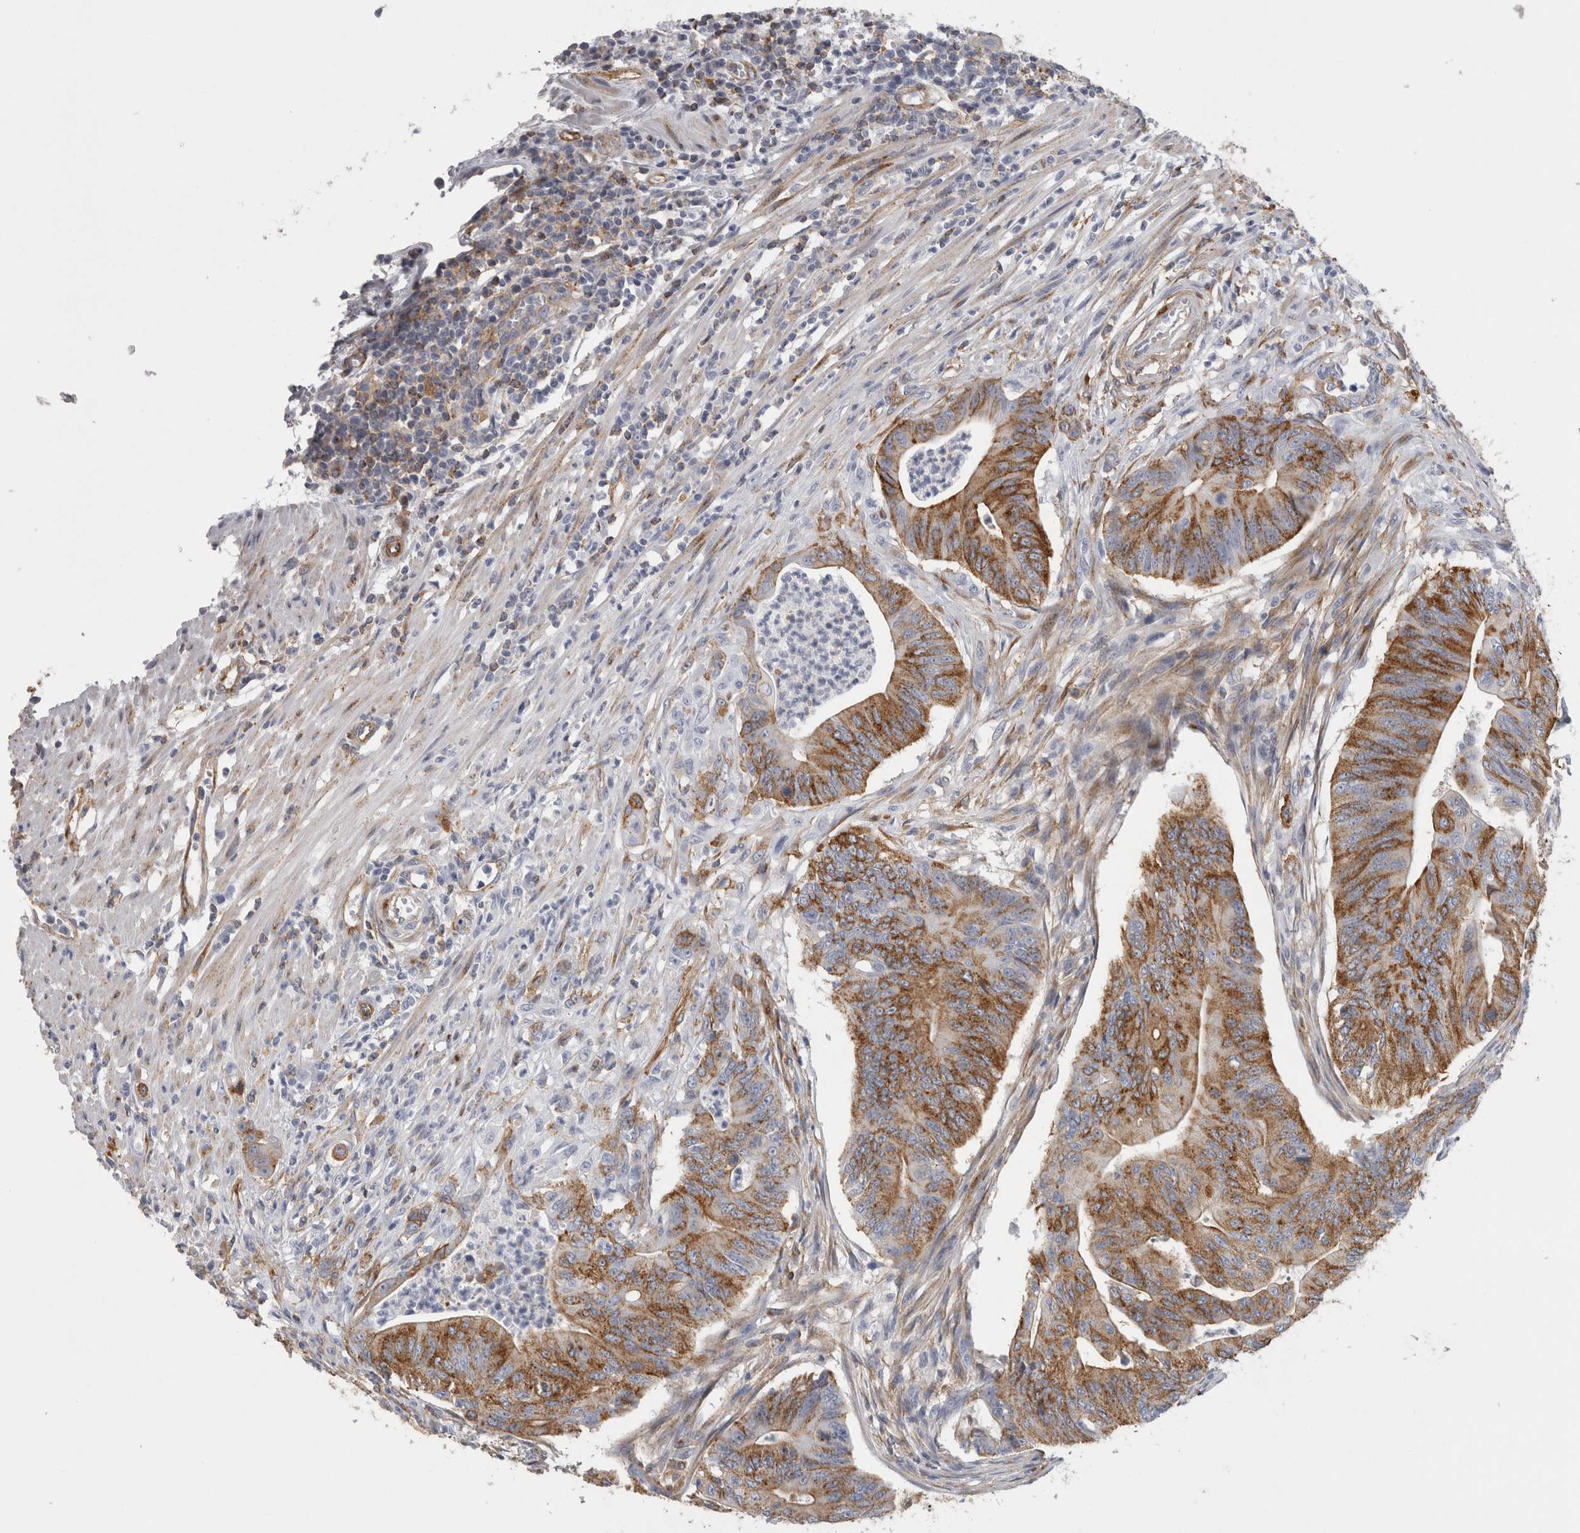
{"staining": {"intensity": "strong", "quantity": "25%-75%", "location": "cytoplasmic/membranous"}, "tissue": "colorectal cancer", "cell_type": "Tumor cells", "image_type": "cancer", "snomed": [{"axis": "morphology", "description": "Adenoma, NOS"}, {"axis": "morphology", "description": "Adenocarcinoma, NOS"}, {"axis": "topography", "description": "Colon"}], "caption": "High-power microscopy captured an immunohistochemistry (IHC) histopathology image of colorectal cancer, revealing strong cytoplasmic/membranous staining in approximately 25%-75% of tumor cells.", "gene": "ATXN3", "patient": {"sex": "male", "age": 79}}